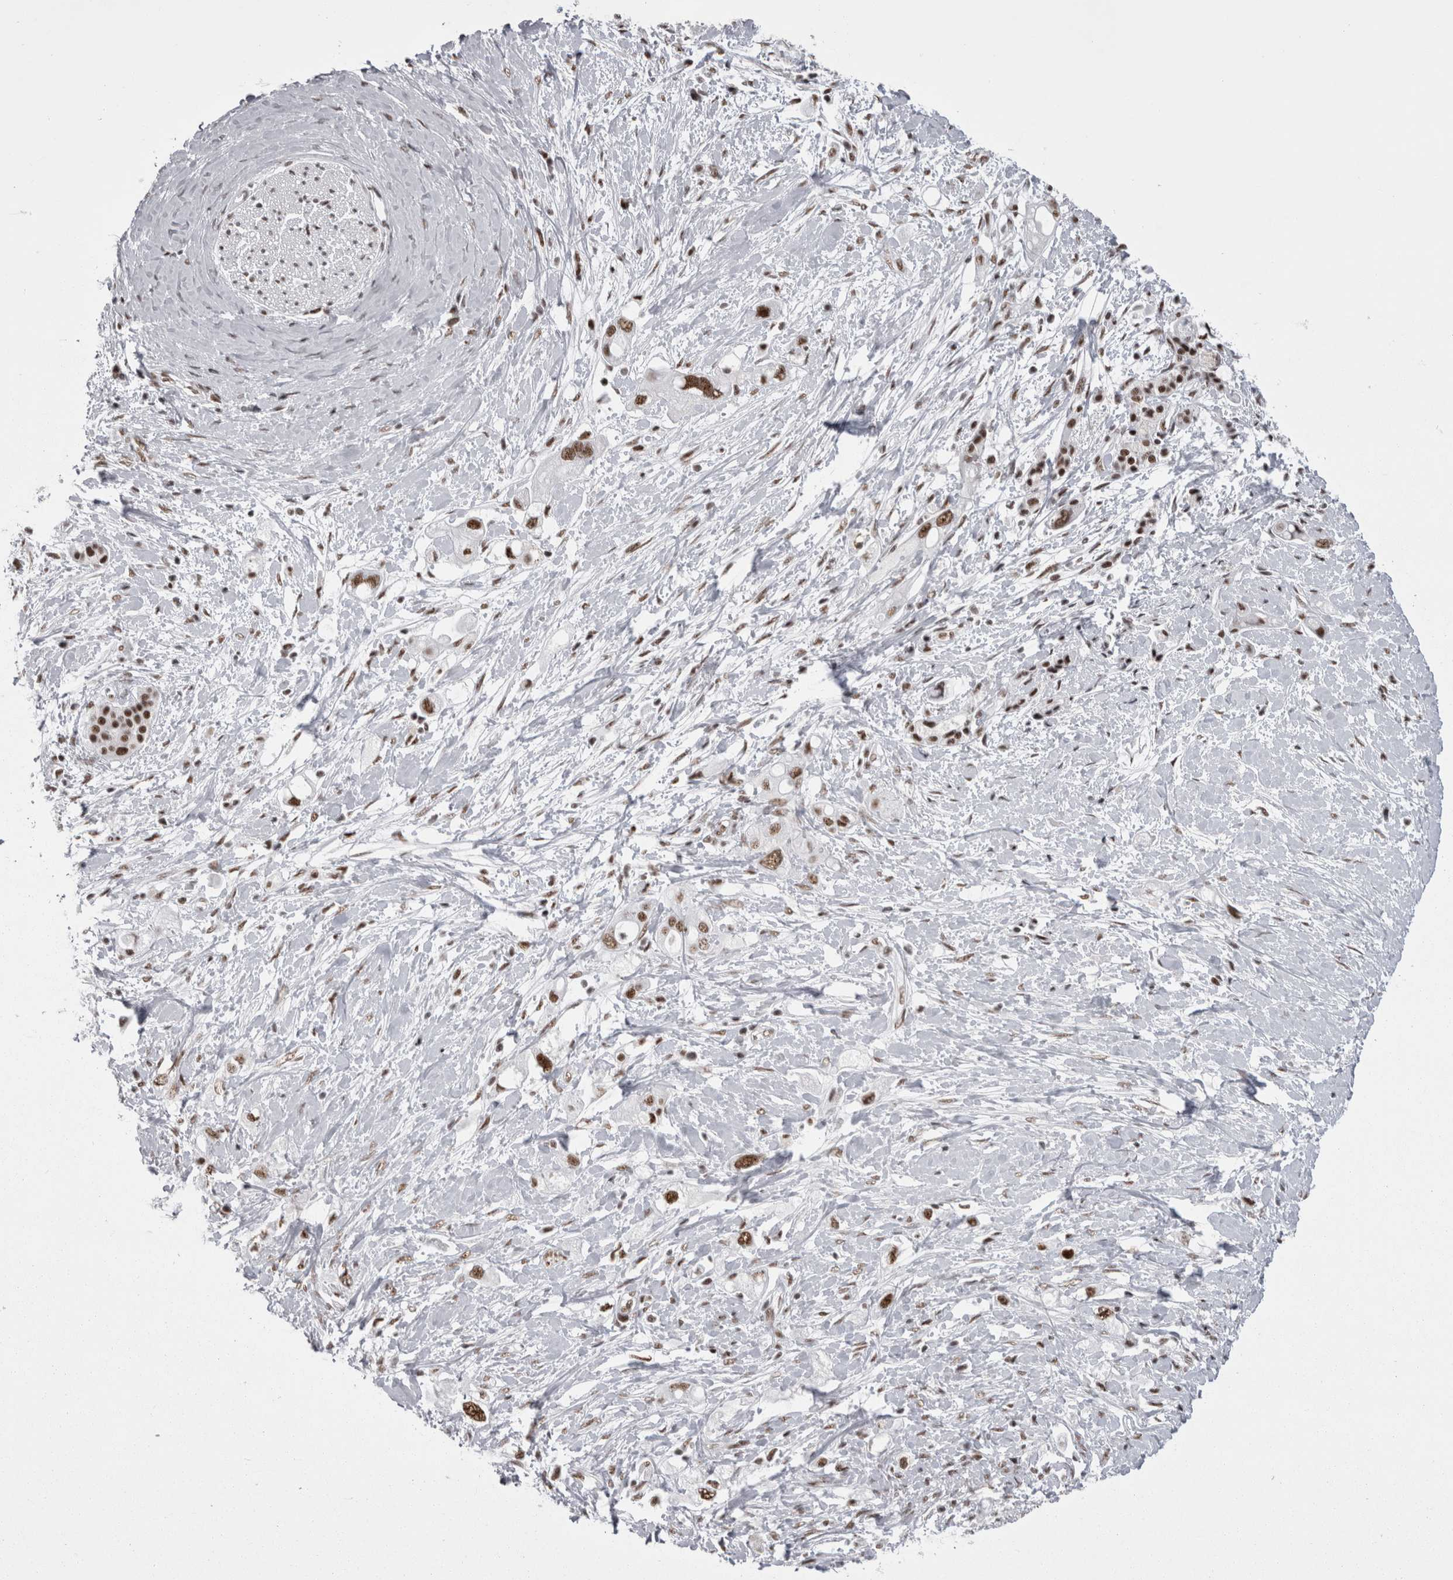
{"staining": {"intensity": "moderate", "quantity": ">75%", "location": "nuclear"}, "tissue": "pancreatic cancer", "cell_type": "Tumor cells", "image_type": "cancer", "snomed": [{"axis": "morphology", "description": "Adenocarcinoma, NOS"}, {"axis": "topography", "description": "Pancreas"}], "caption": "Protein expression analysis of pancreatic cancer reveals moderate nuclear expression in approximately >75% of tumor cells.", "gene": "SNRNP40", "patient": {"sex": "female", "age": 56}}